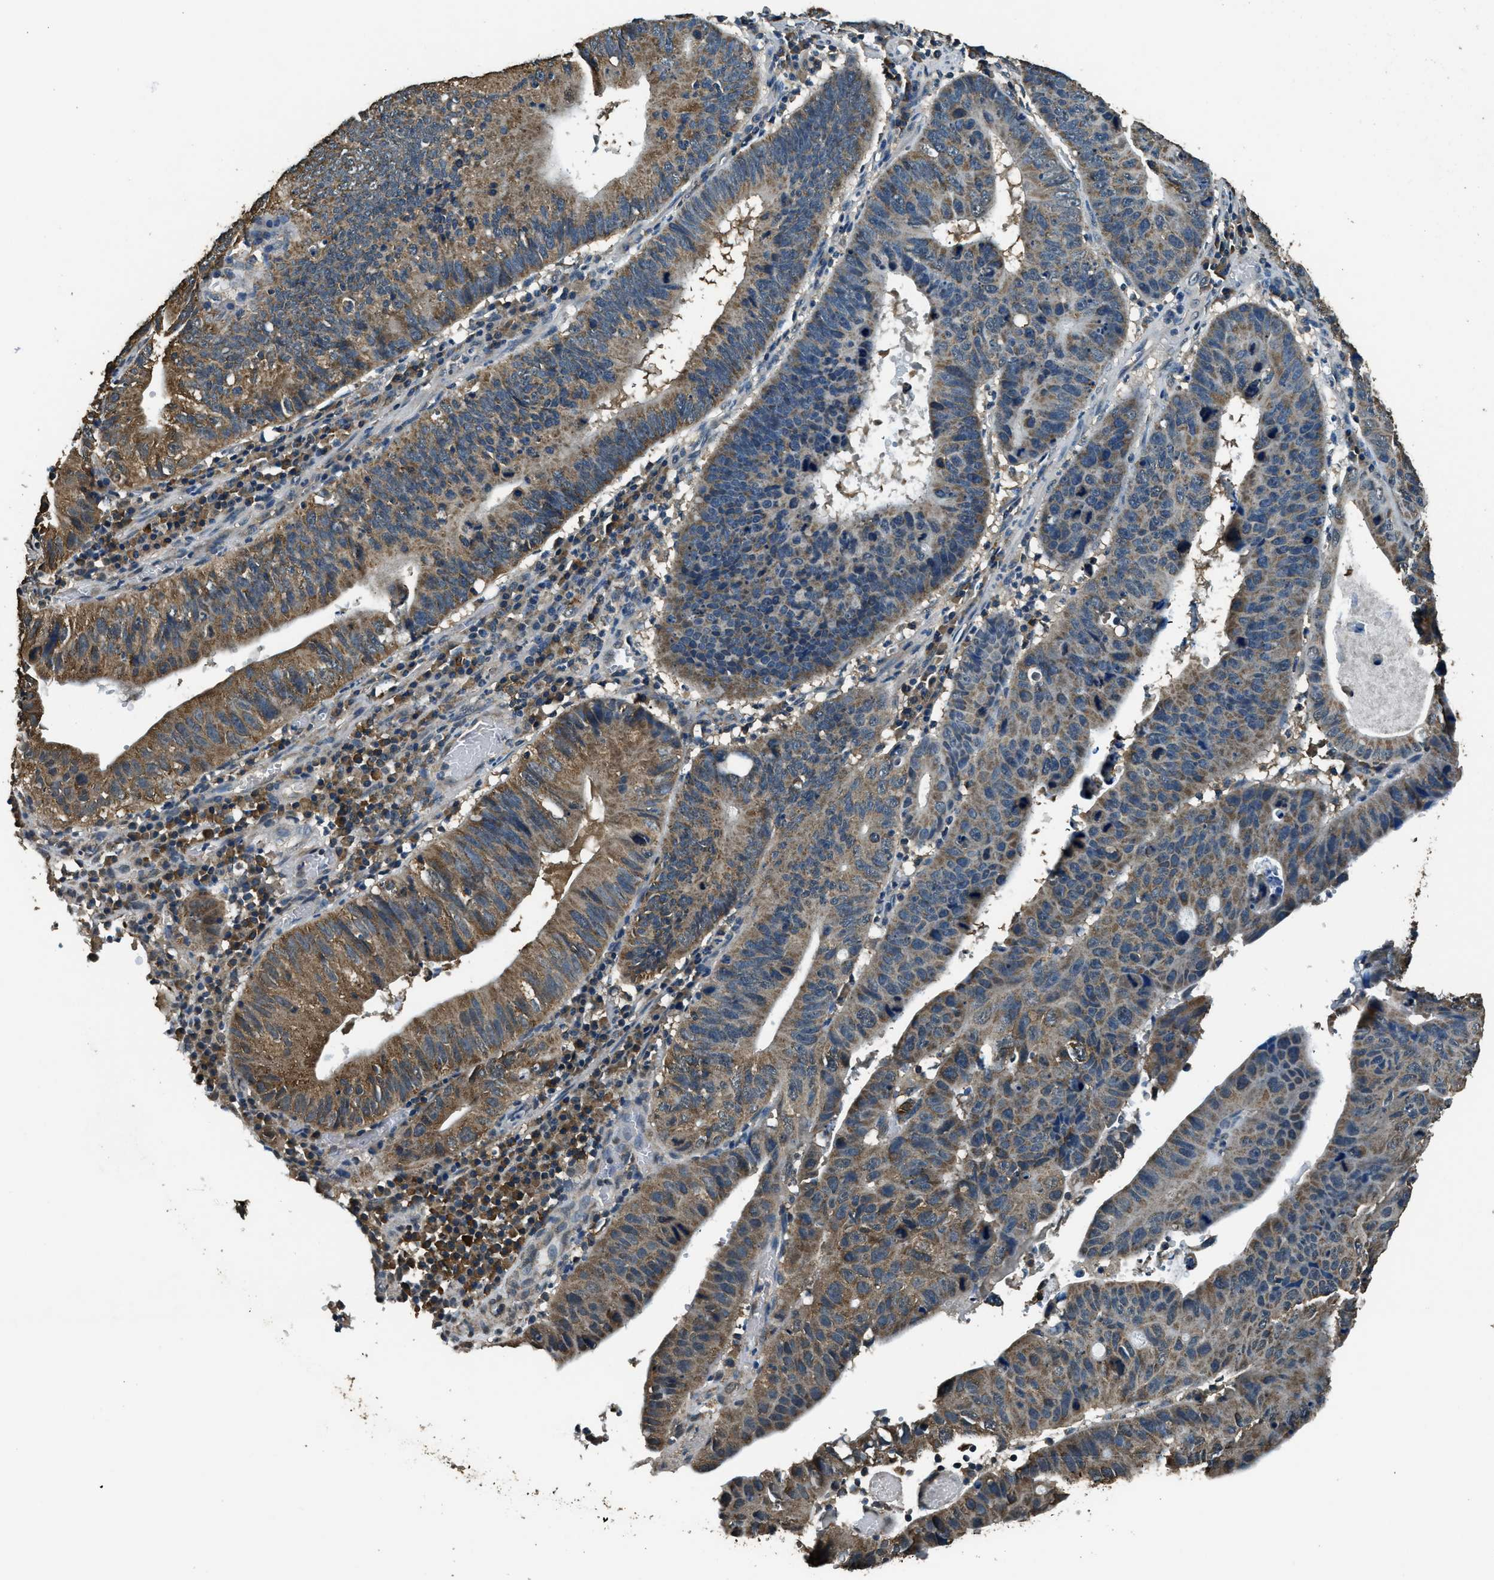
{"staining": {"intensity": "moderate", "quantity": "25%-75%", "location": "cytoplasmic/membranous"}, "tissue": "stomach cancer", "cell_type": "Tumor cells", "image_type": "cancer", "snomed": [{"axis": "morphology", "description": "Adenocarcinoma, NOS"}, {"axis": "topography", "description": "Stomach"}], "caption": "Immunohistochemistry micrograph of neoplastic tissue: human stomach cancer stained using IHC shows medium levels of moderate protein expression localized specifically in the cytoplasmic/membranous of tumor cells, appearing as a cytoplasmic/membranous brown color.", "gene": "SALL3", "patient": {"sex": "male", "age": 59}}